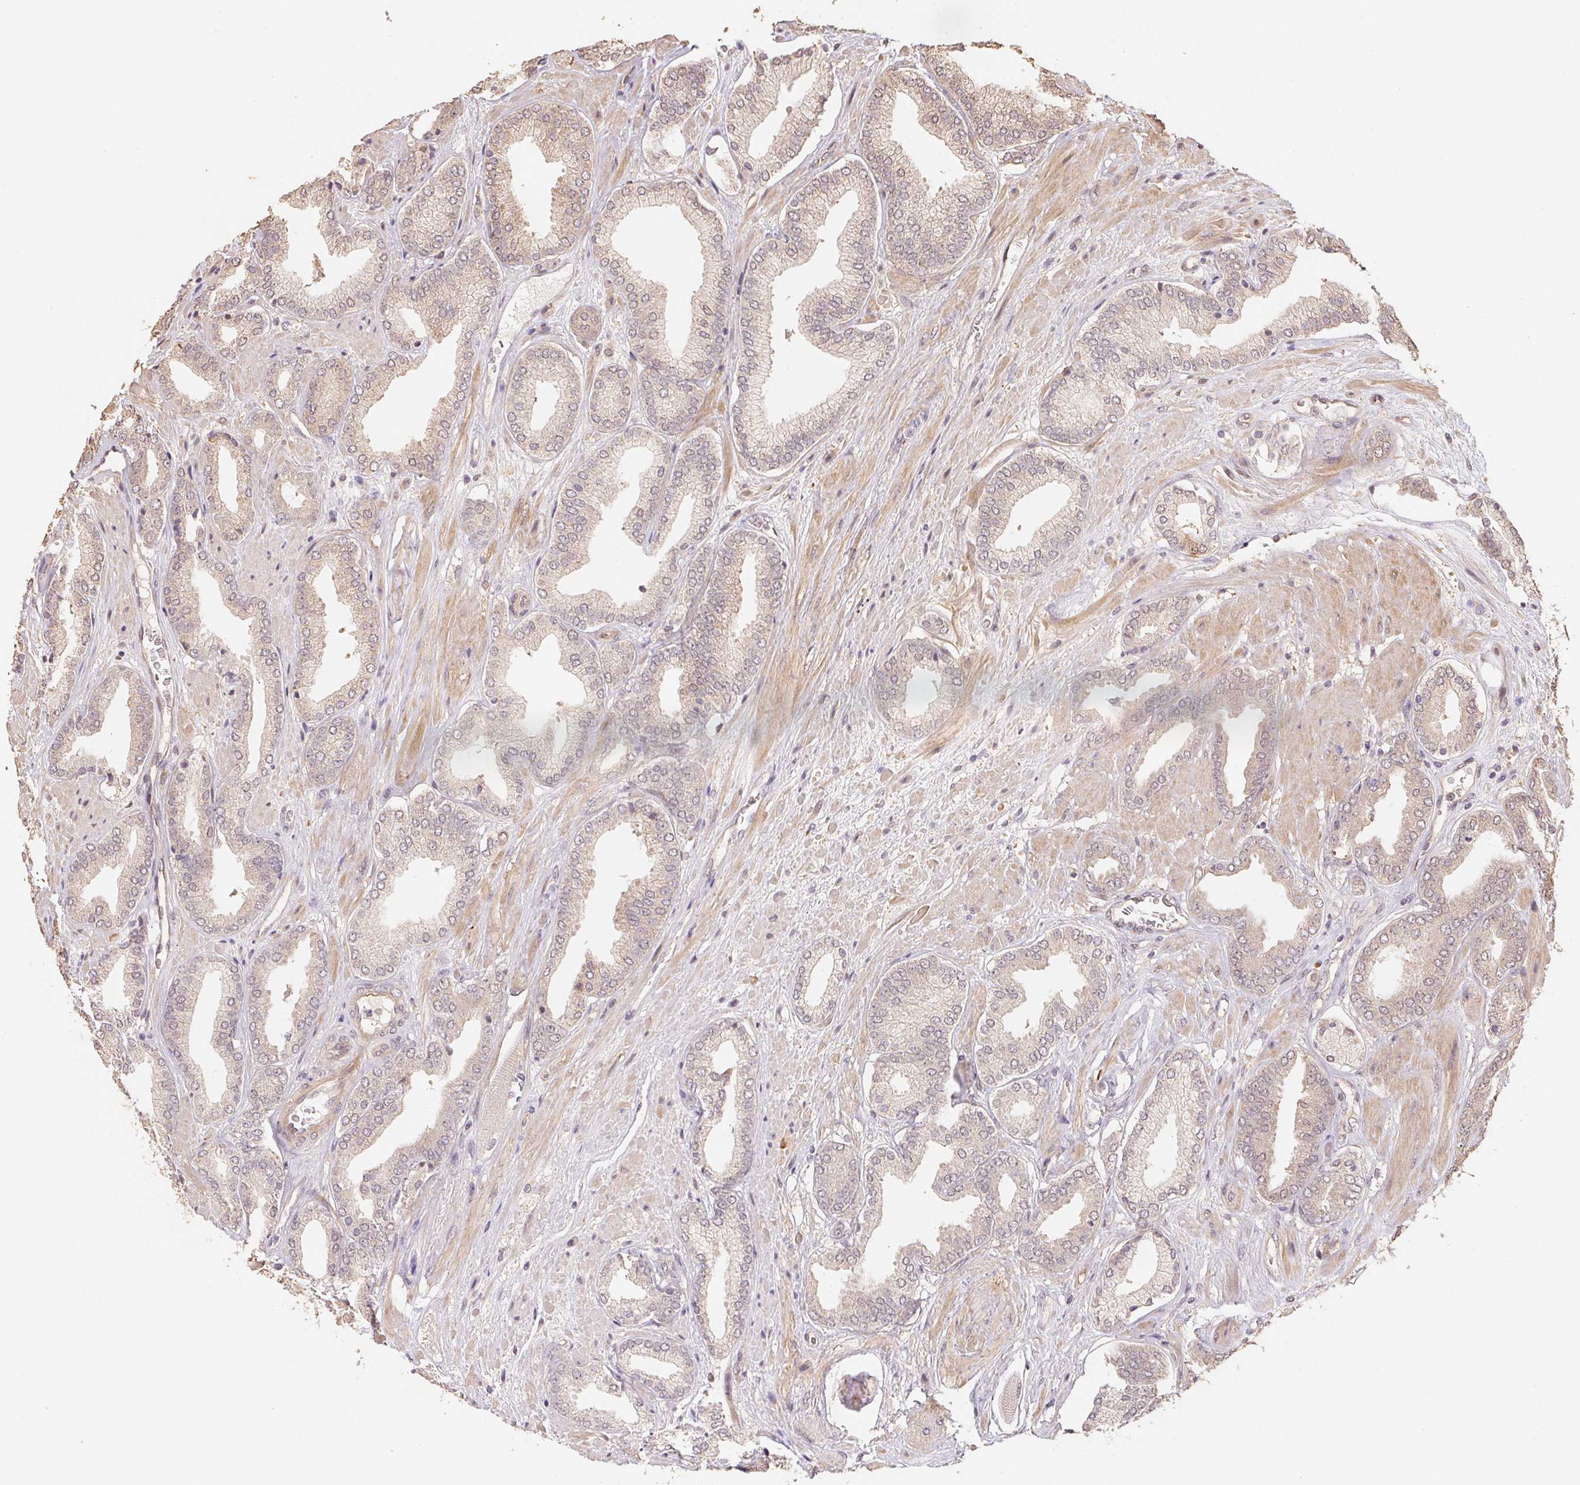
{"staining": {"intensity": "weak", "quantity": "25%-75%", "location": "cytoplasmic/membranous"}, "tissue": "prostate cancer", "cell_type": "Tumor cells", "image_type": "cancer", "snomed": [{"axis": "morphology", "description": "Adenocarcinoma, High grade"}, {"axis": "topography", "description": "Prostate"}], "caption": "About 25%-75% of tumor cells in human high-grade adenocarcinoma (prostate) reveal weak cytoplasmic/membranous protein positivity as visualized by brown immunohistochemical staining.", "gene": "TMEM222", "patient": {"sex": "male", "age": 56}}